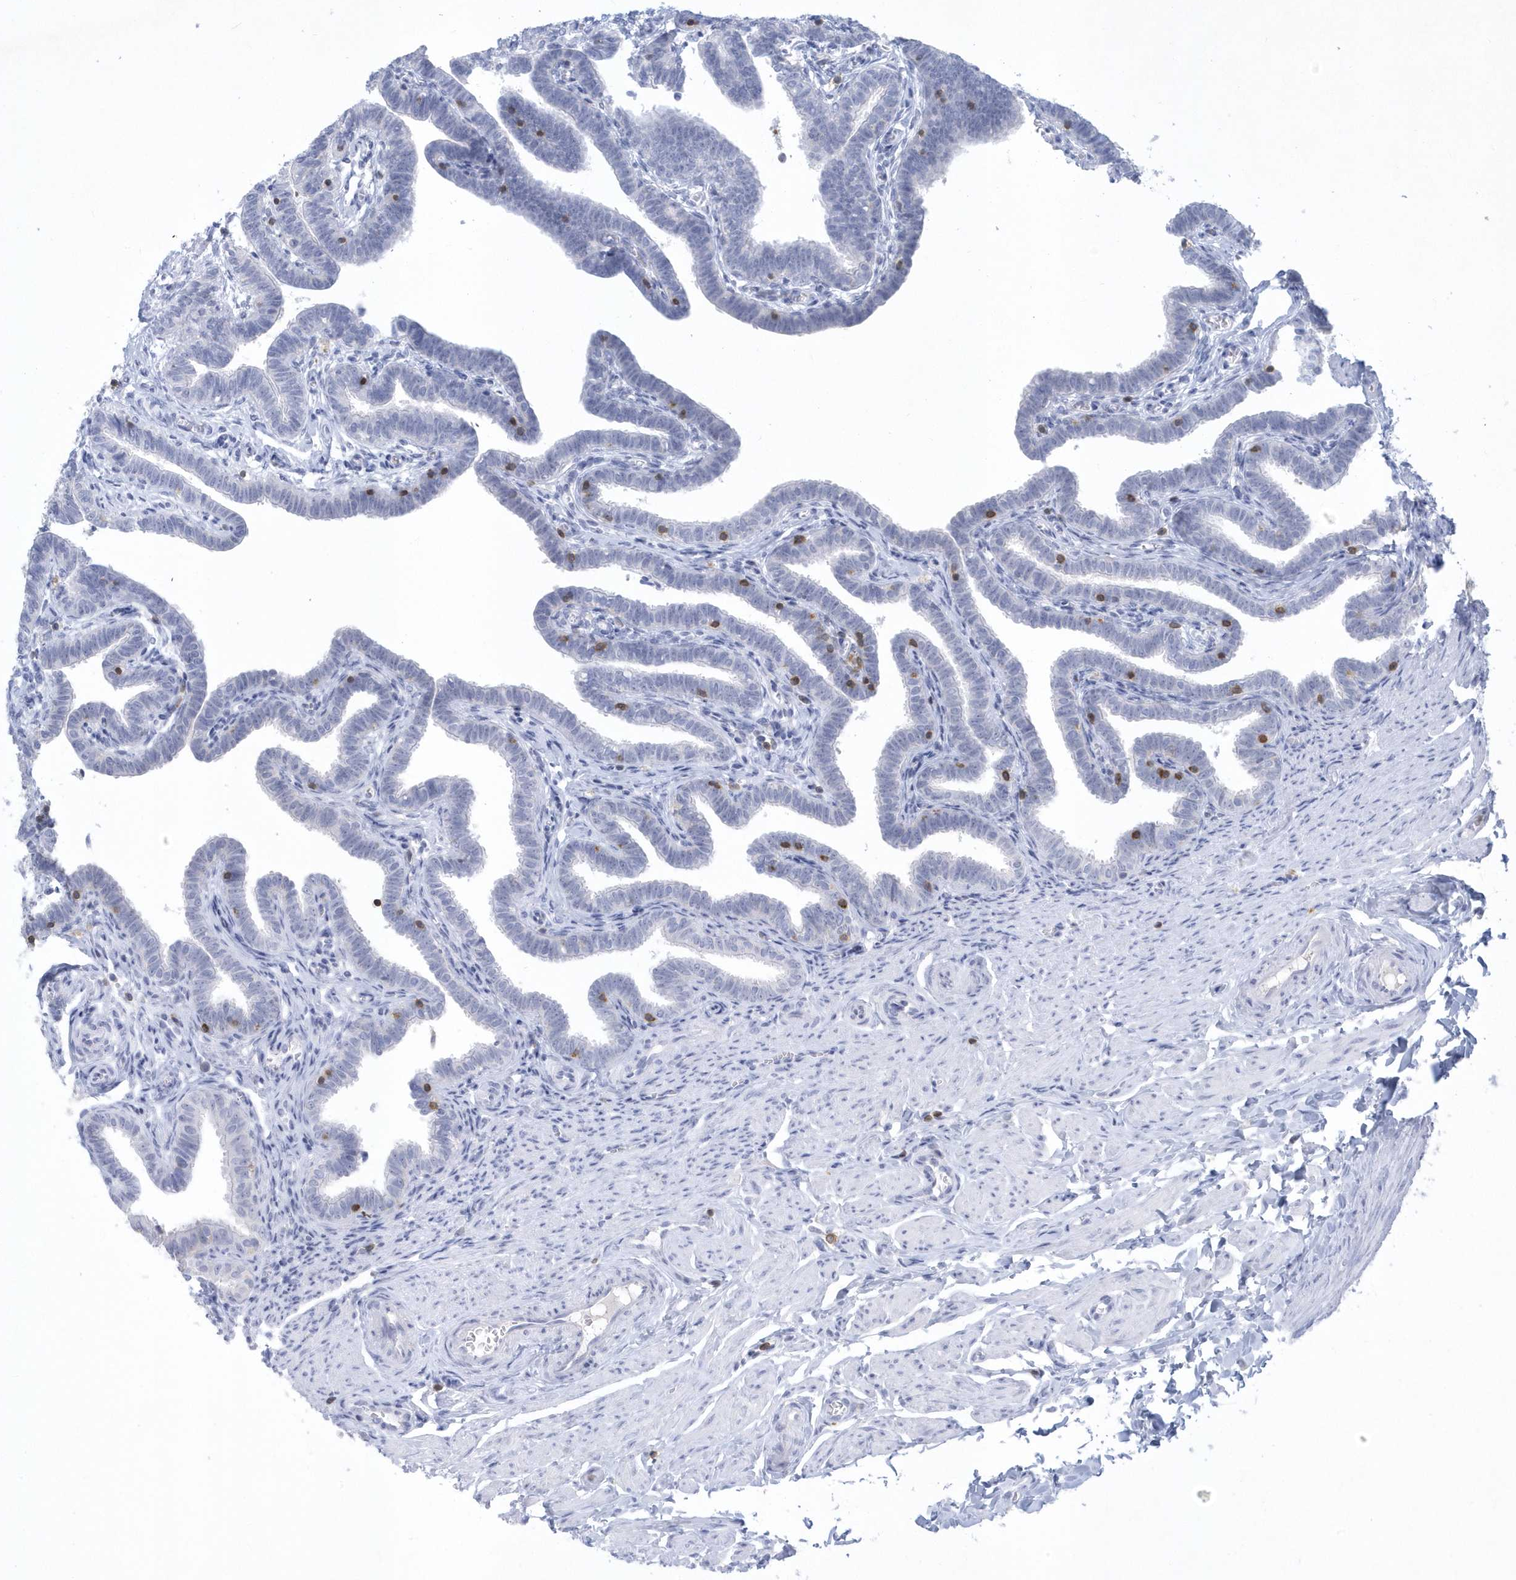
{"staining": {"intensity": "negative", "quantity": "none", "location": "none"}, "tissue": "fallopian tube", "cell_type": "Glandular cells", "image_type": "normal", "snomed": [{"axis": "morphology", "description": "Normal tissue, NOS"}, {"axis": "topography", "description": "Fallopian tube"}], "caption": "Immunohistochemistry of benign fallopian tube reveals no staining in glandular cells.", "gene": "PSD4", "patient": {"sex": "female", "age": 36}}